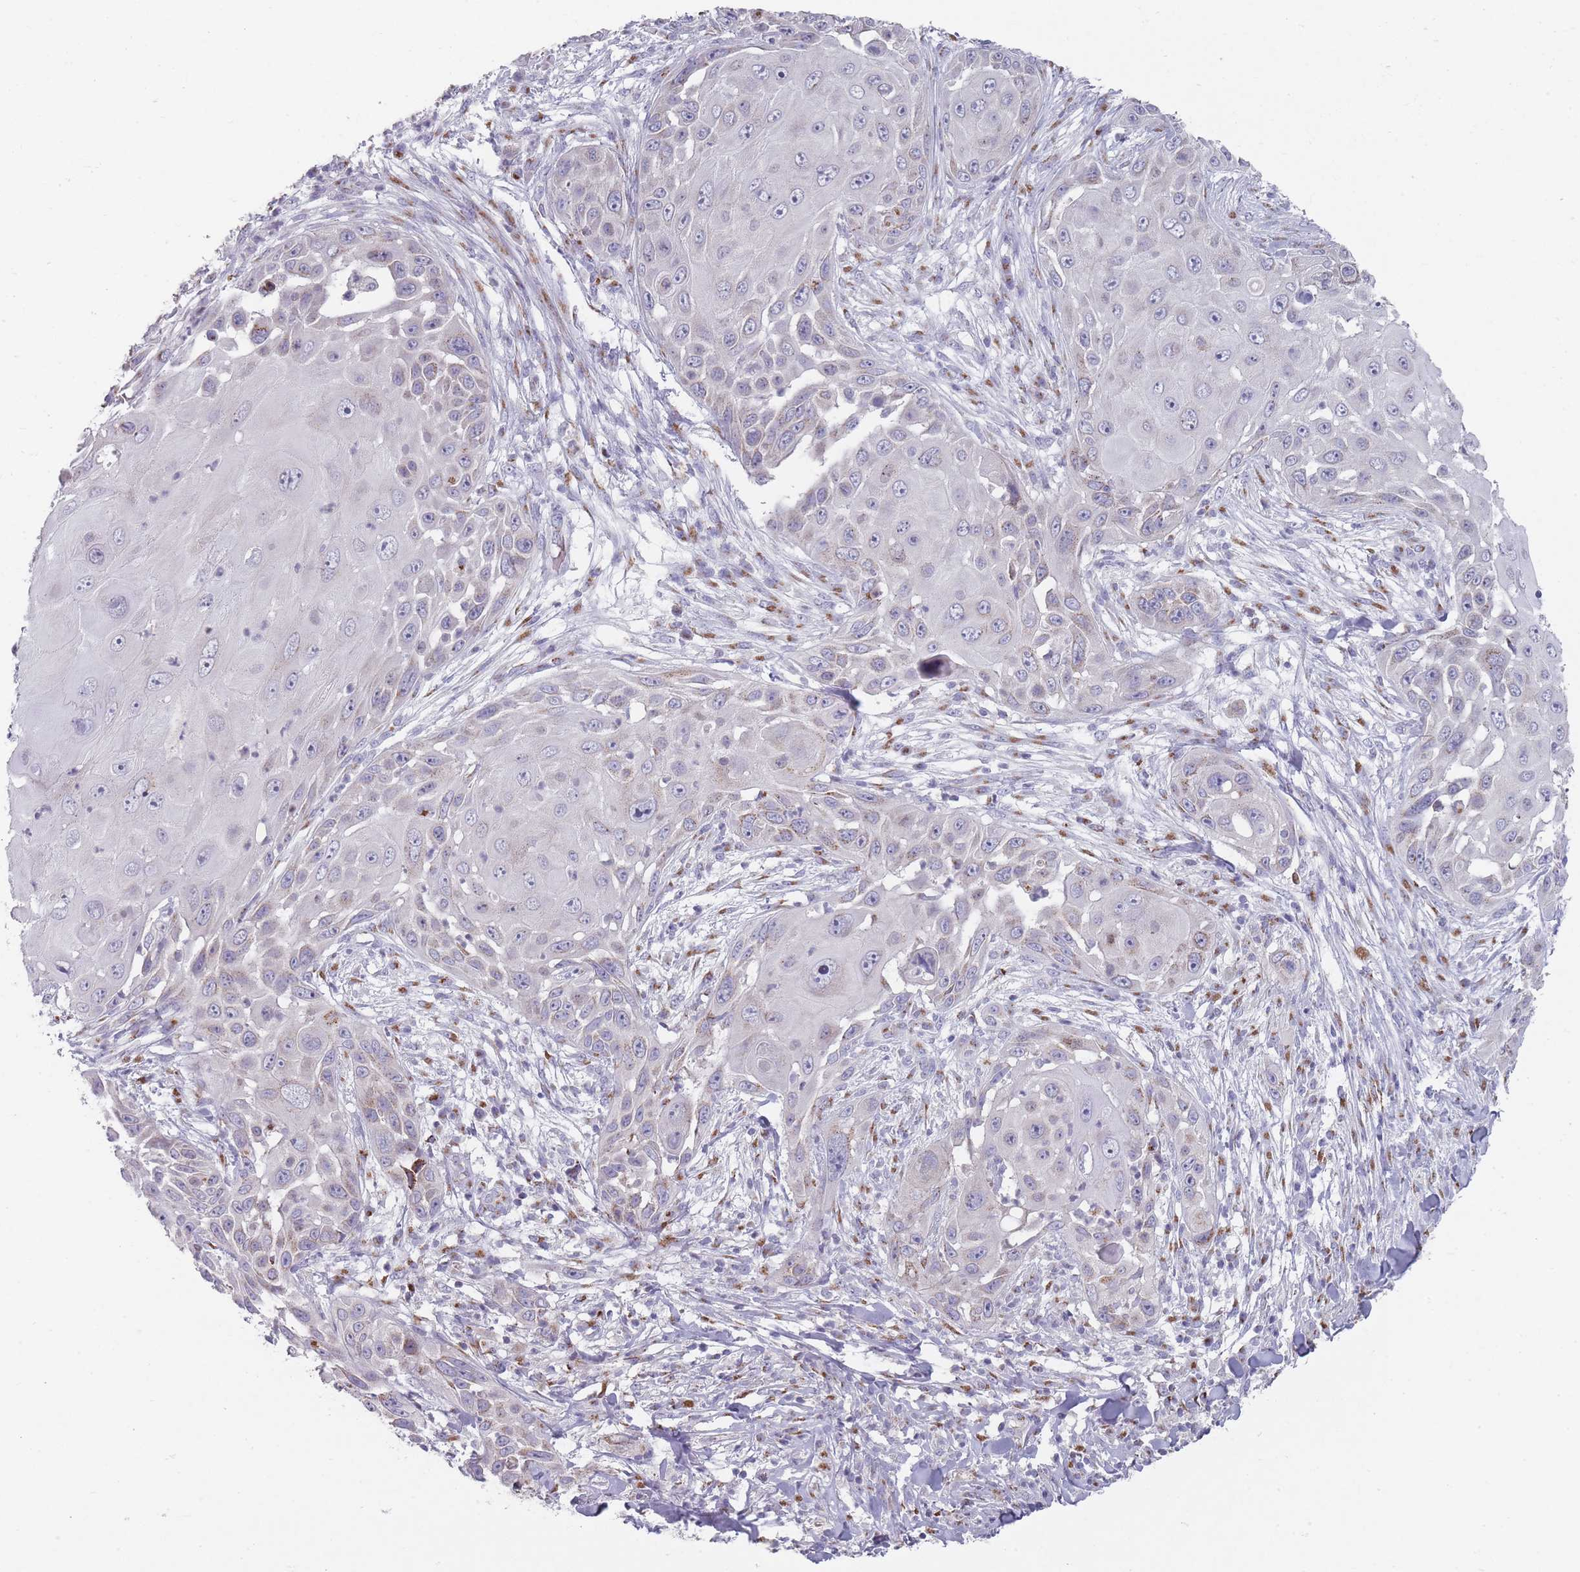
{"staining": {"intensity": "negative", "quantity": "none", "location": "none"}, "tissue": "skin cancer", "cell_type": "Tumor cells", "image_type": "cancer", "snomed": [{"axis": "morphology", "description": "Squamous cell carcinoma, NOS"}, {"axis": "topography", "description": "Skin"}], "caption": "High power microscopy image of an IHC image of skin cancer (squamous cell carcinoma), revealing no significant staining in tumor cells. (DAB immunohistochemistry (IHC) with hematoxylin counter stain).", "gene": "MAN1B1", "patient": {"sex": "female", "age": 44}}